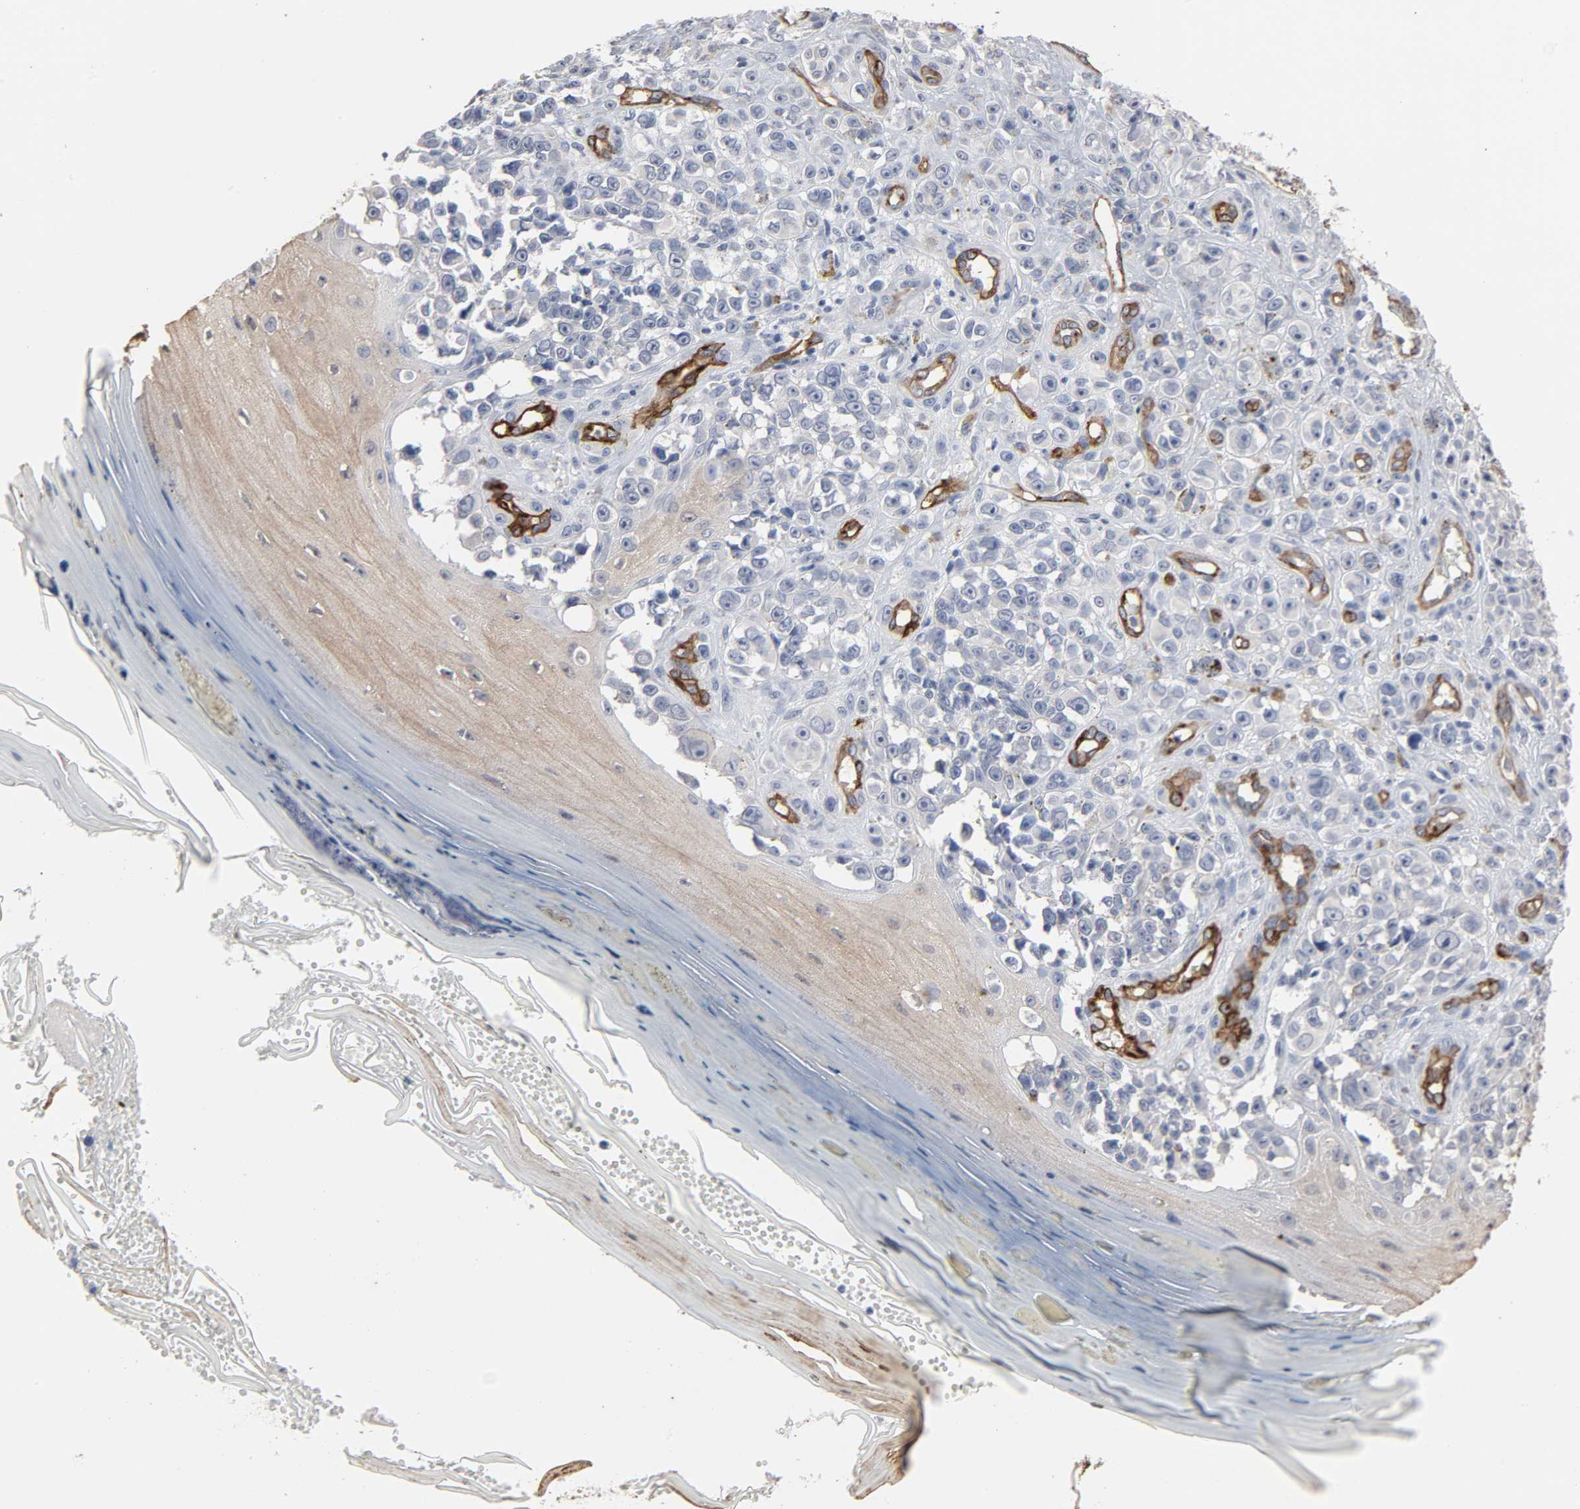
{"staining": {"intensity": "negative", "quantity": "none", "location": "none"}, "tissue": "melanoma", "cell_type": "Tumor cells", "image_type": "cancer", "snomed": [{"axis": "morphology", "description": "Malignant melanoma, NOS"}, {"axis": "topography", "description": "Skin"}], "caption": "Micrograph shows no significant protein staining in tumor cells of malignant melanoma. The staining is performed using DAB brown chromogen with nuclei counter-stained in using hematoxylin.", "gene": "KDR", "patient": {"sex": "female", "age": 82}}